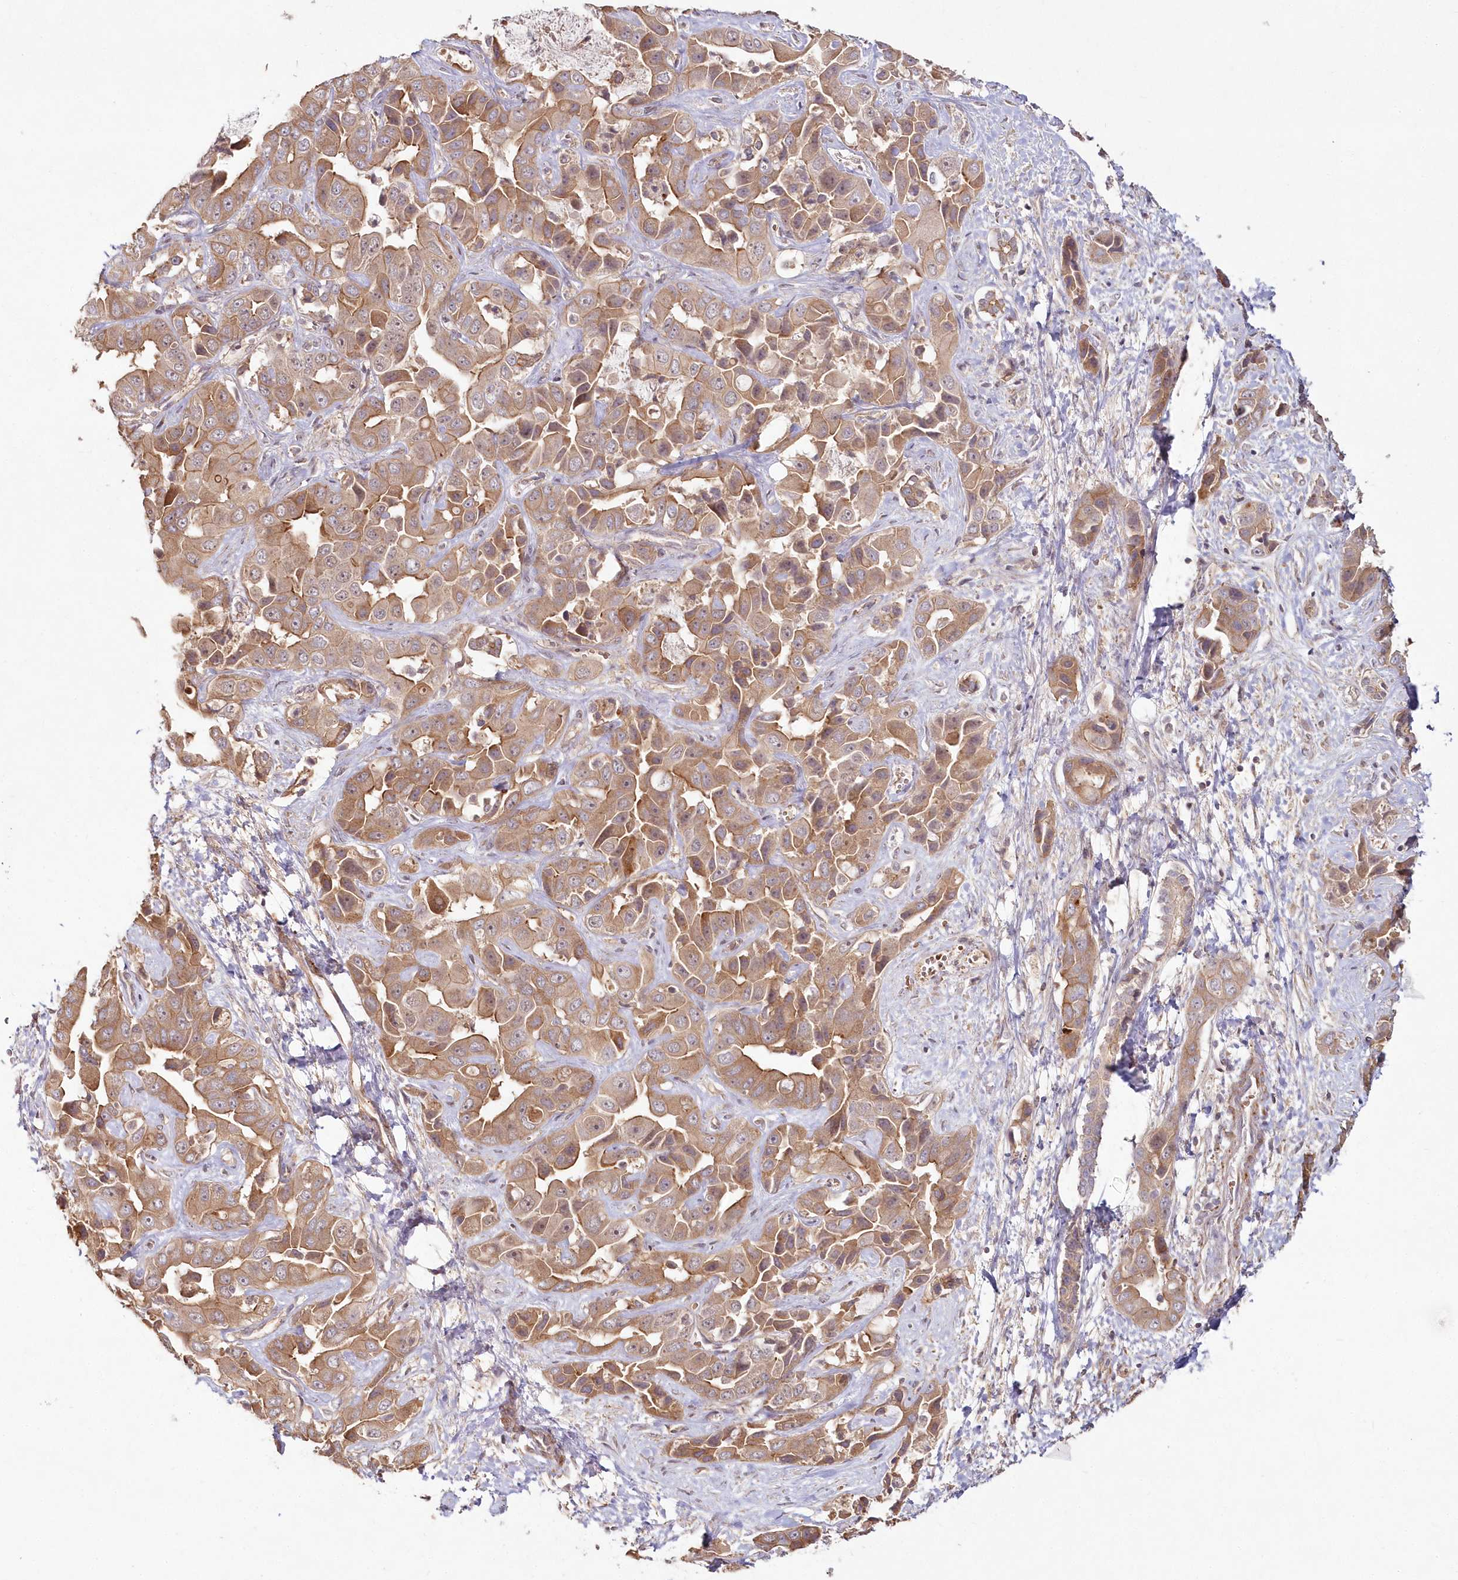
{"staining": {"intensity": "moderate", "quantity": ">75%", "location": "cytoplasmic/membranous"}, "tissue": "liver cancer", "cell_type": "Tumor cells", "image_type": "cancer", "snomed": [{"axis": "morphology", "description": "Cholangiocarcinoma"}, {"axis": "topography", "description": "Liver"}], "caption": "Immunohistochemistry staining of liver cancer, which shows medium levels of moderate cytoplasmic/membranous positivity in approximately >75% of tumor cells indicating moderate cytoplasmic/membranous protein expression. The staining was performed using DAB (brown) for protein detection and nuclei were counterstained in hematoxylin (blue).", "gene": "HYCC2", "patient": {"sex": "female", "age": 52}}